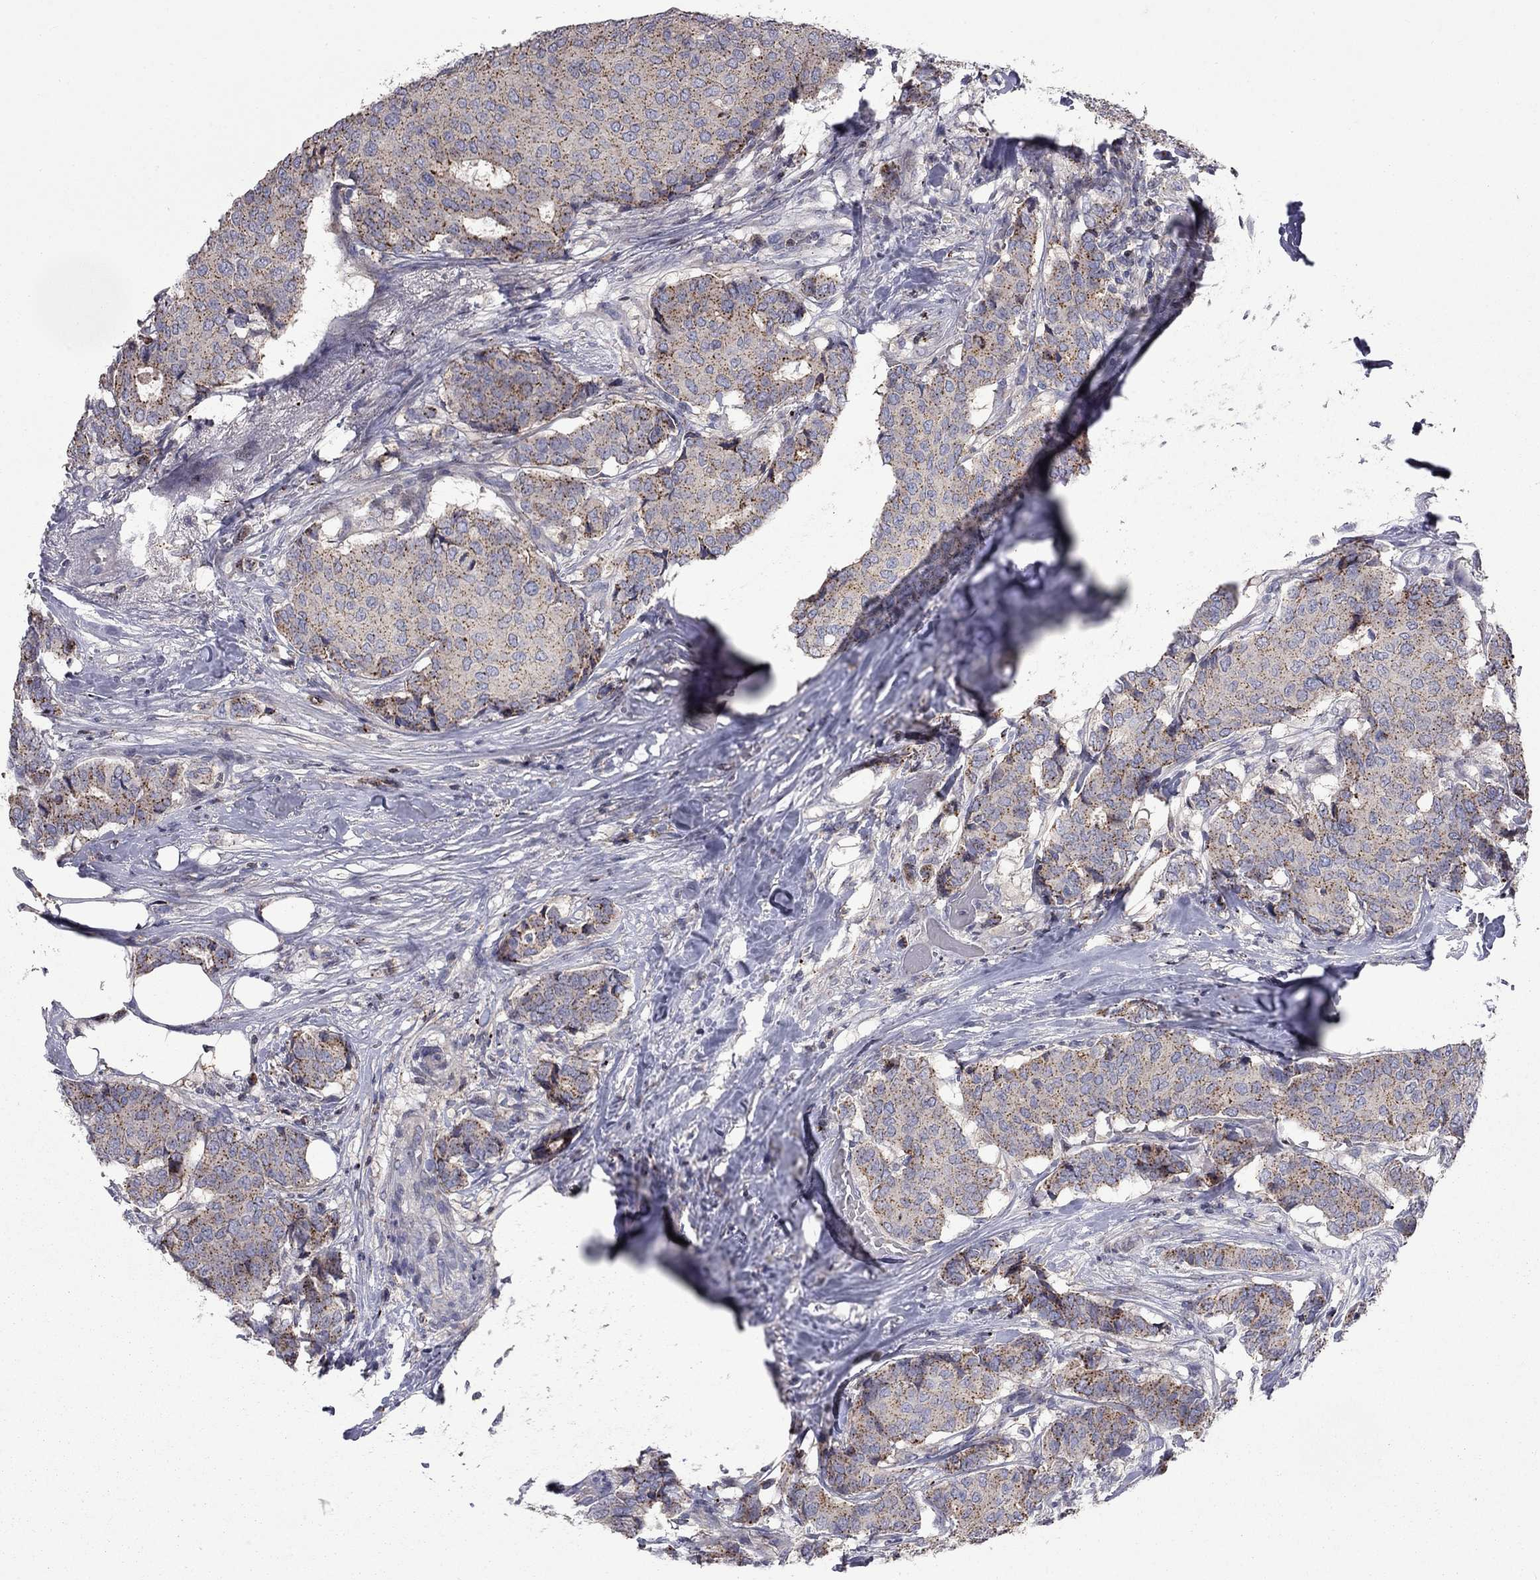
{"staining": {"intensity": "strong", "quantity": "25%-75%", "location": "cytoplasmic/membranous"}, "tissue": "breast cancer", "cell_type": "Tumor cells", "image_type": "cancer", "snomed": [{"axis": "morphology", "description": "Duct carcinoma"}, {"axis": "topography", "description": "Breast"}], "caption": "IHC micrograph of breast cancer stained for a protein (brown), which demonstrates high levels of strong cytoplasmic/membranous staining in approximately 25%-75% of tumor cells.", "gene": "ERN2", "patient": {"sex": "female", "age": 75}}